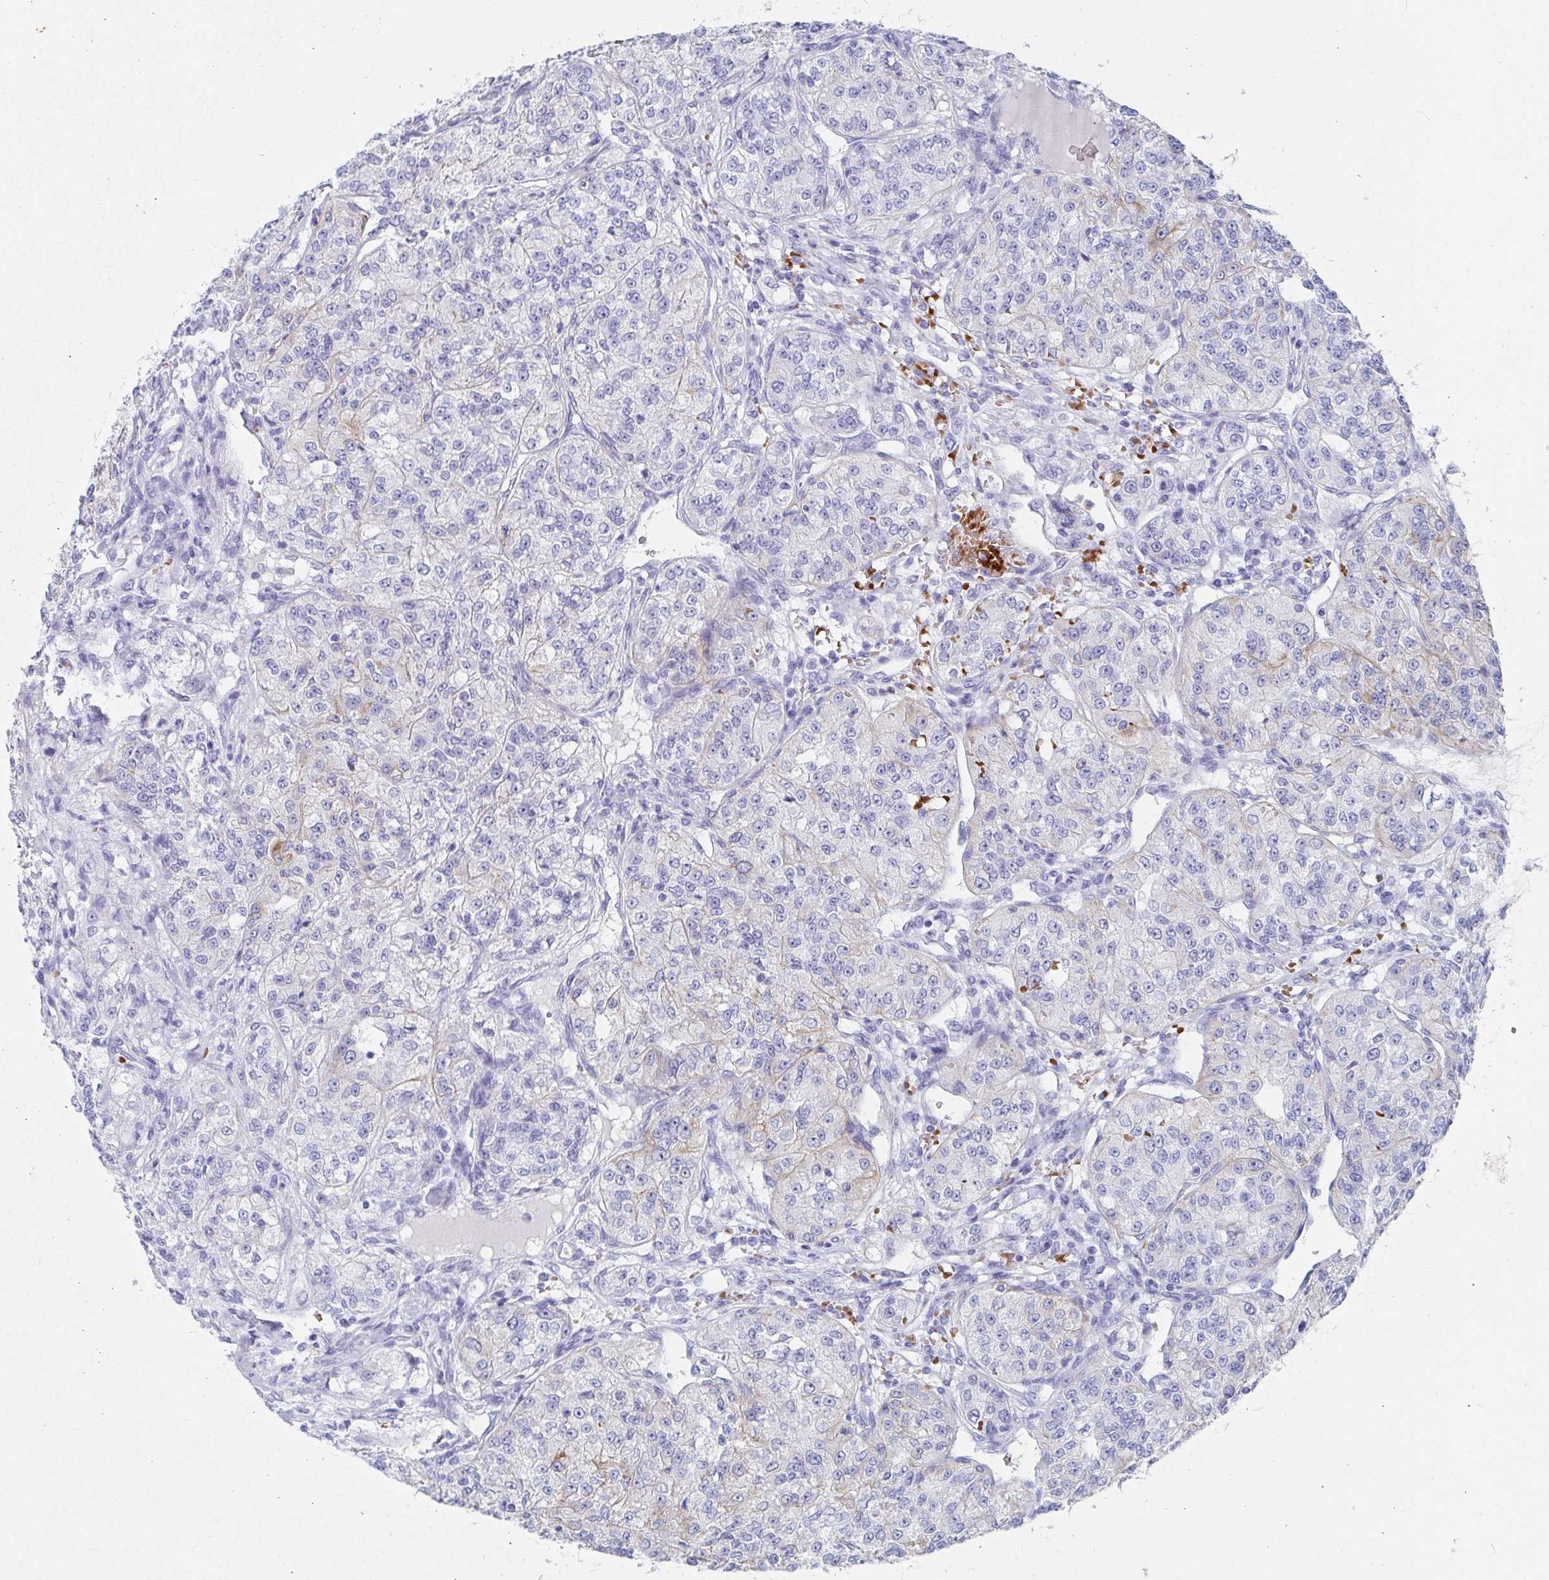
{"staining": {"intensity": "negative", "quantity": "none", "location": "none"}, "tissue": "renal cancer", "cell_type": "Tumor cells", "image_type": "cancer", "snomed": [{"axis": "morphology", "description": "Adenocarcinoma, NOS"}, {"axis": "topography", "description": "Kidney"}], "caption": "This is an immunohistochemistry (IHC) micrograph of renal cancer. There is no expression in tumor cells.", "gene": "CLDN8", "patient": {"sex": "female", "age": 63}}